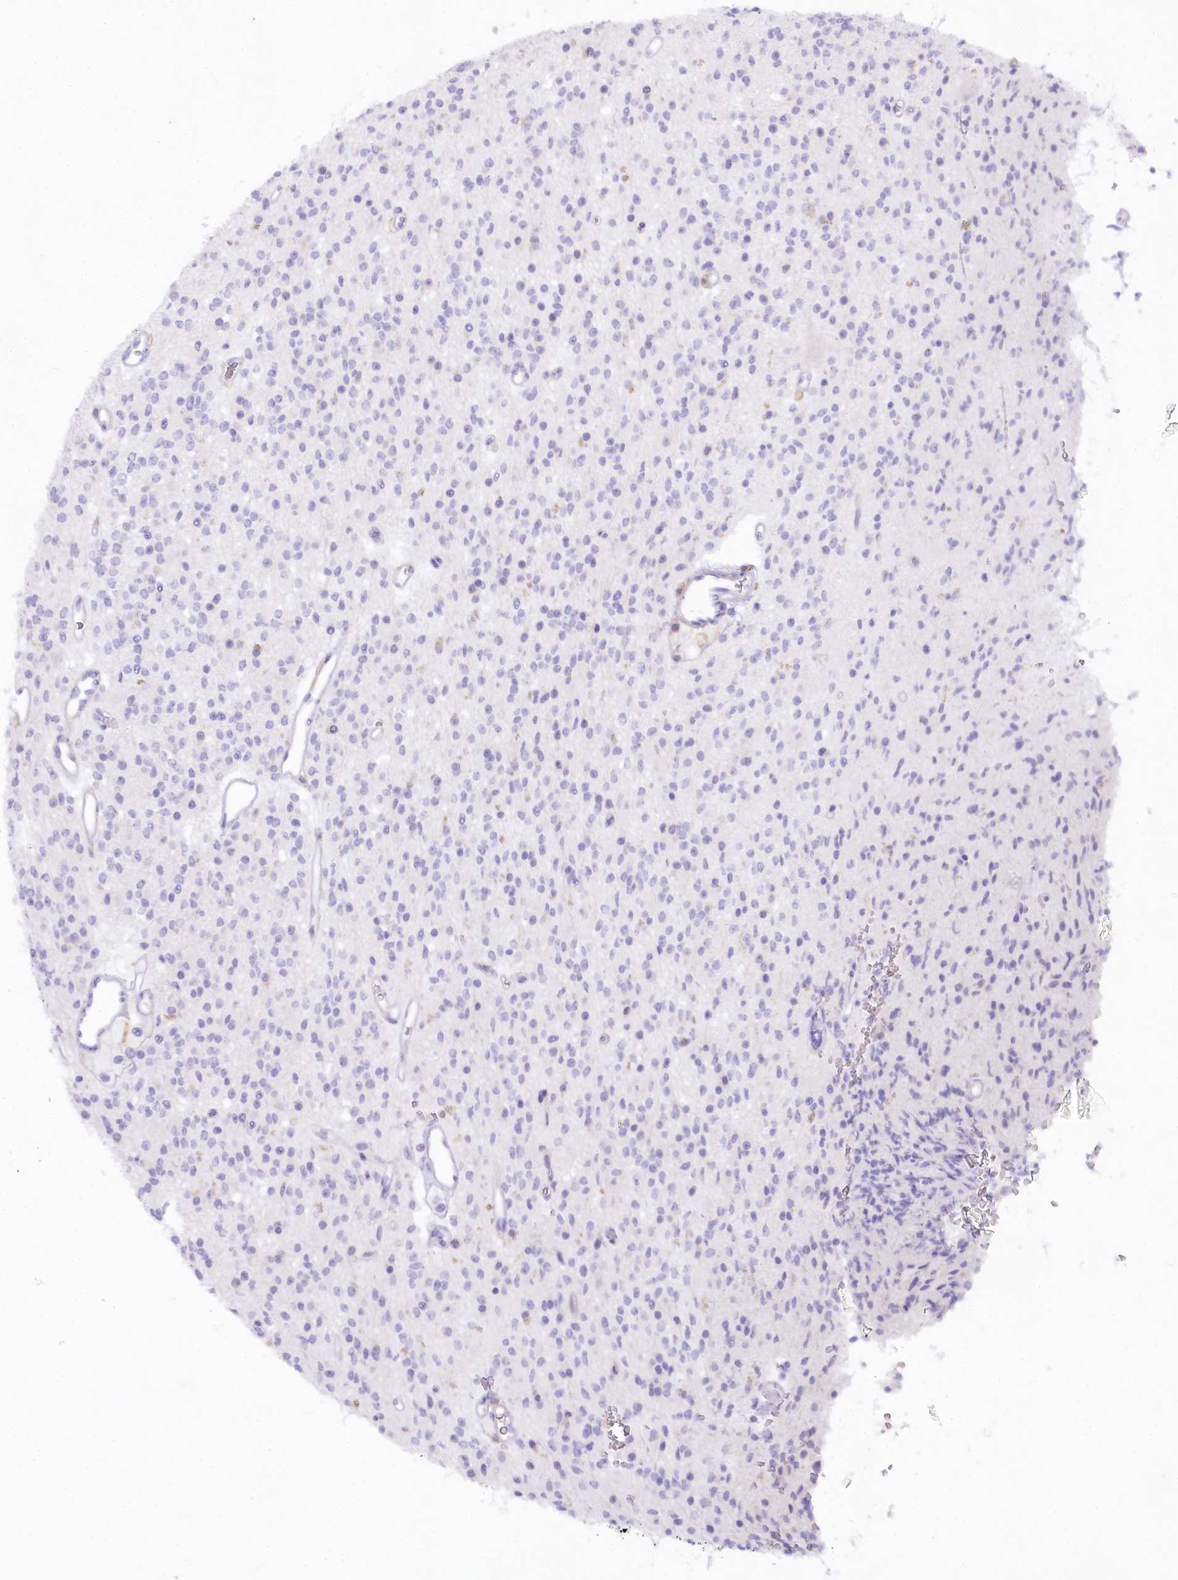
{"staining": {"intensity": "negative", "quantity": "none", "location": "none"}, "tissue": "glioma", "cell_type": "Tumor cells", "image_type": "cancer", "snomed": [{"axis": "morphology", "description": "Glioma, malignant, High grade"}, {"axis": "topography", "description": "Brain"}], "caption": "Glioma stained for a protein using IHC reveals no positivity tumor cells.", "gene": "MYOZ1", "patient": {"sex": "male", "age": 34}}